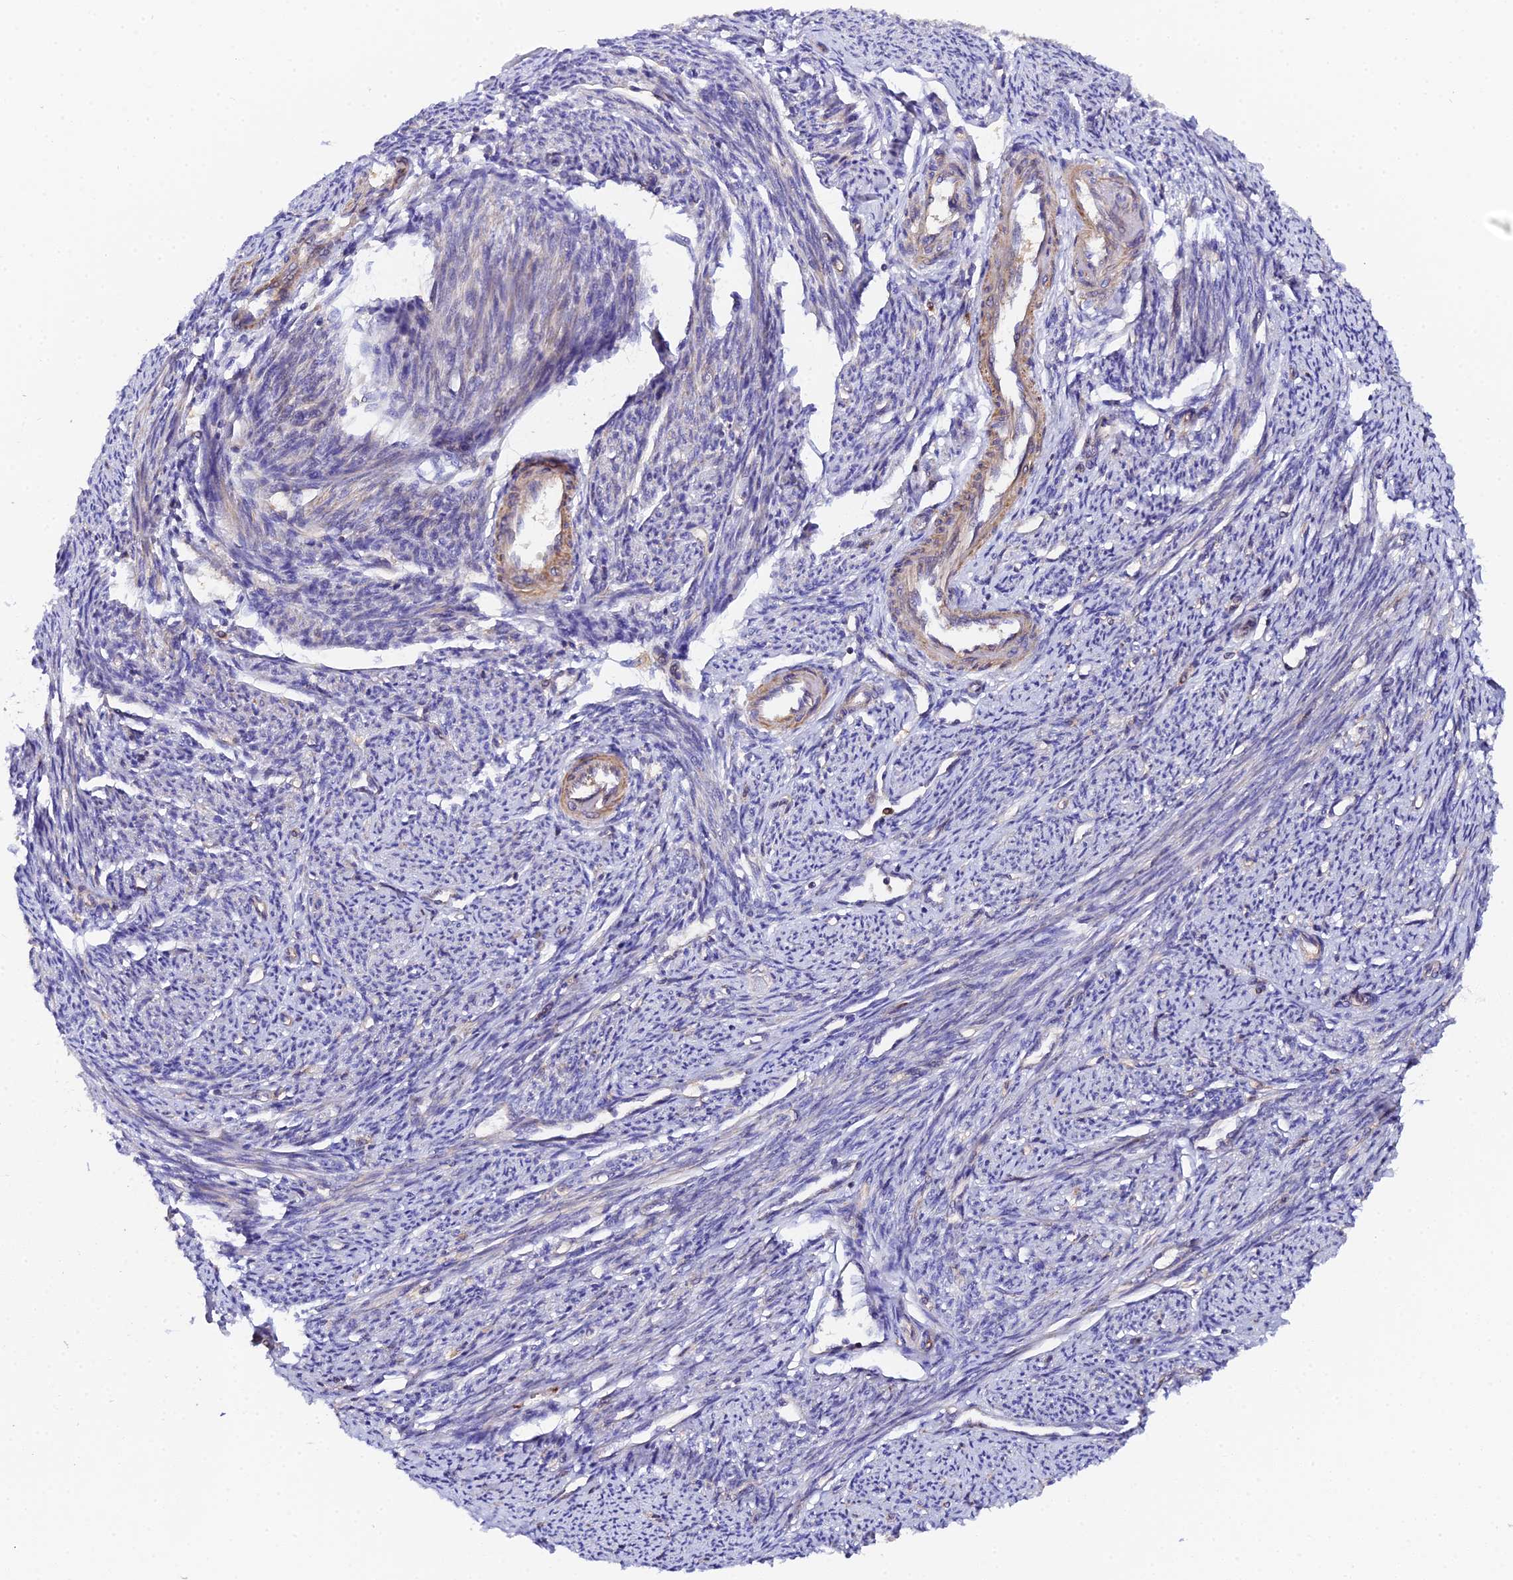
{"staining": {"intensity": "moderate", "quantity": "25%-75%", "location": "cytoplasmic/membranous"}, "tissue": "smooth muscle", "cell_type": "Smooth muscle cells", "image_type": "normal", "snomed": [{"axis": "morphology", "description": "Normal tissue, NOS"}, {"axis": "topography", "description": "Smooth muscle"}, {"axis": "topography", "description": "Uterus"}], "caption": "Immunohistochemistry (IHC) histopathology image of normal smooth muscle: smooth muscle stained using immunohistochemistry (IHC) shows medium levels of moderate protein expression localized specifically in the cytoplasmic/membranous of smooth muscle cells, appearing as a cytoplasmic/membranous brown color.", "gene": "GNG5B", "patient": {"sex": "female", "age": 59}}